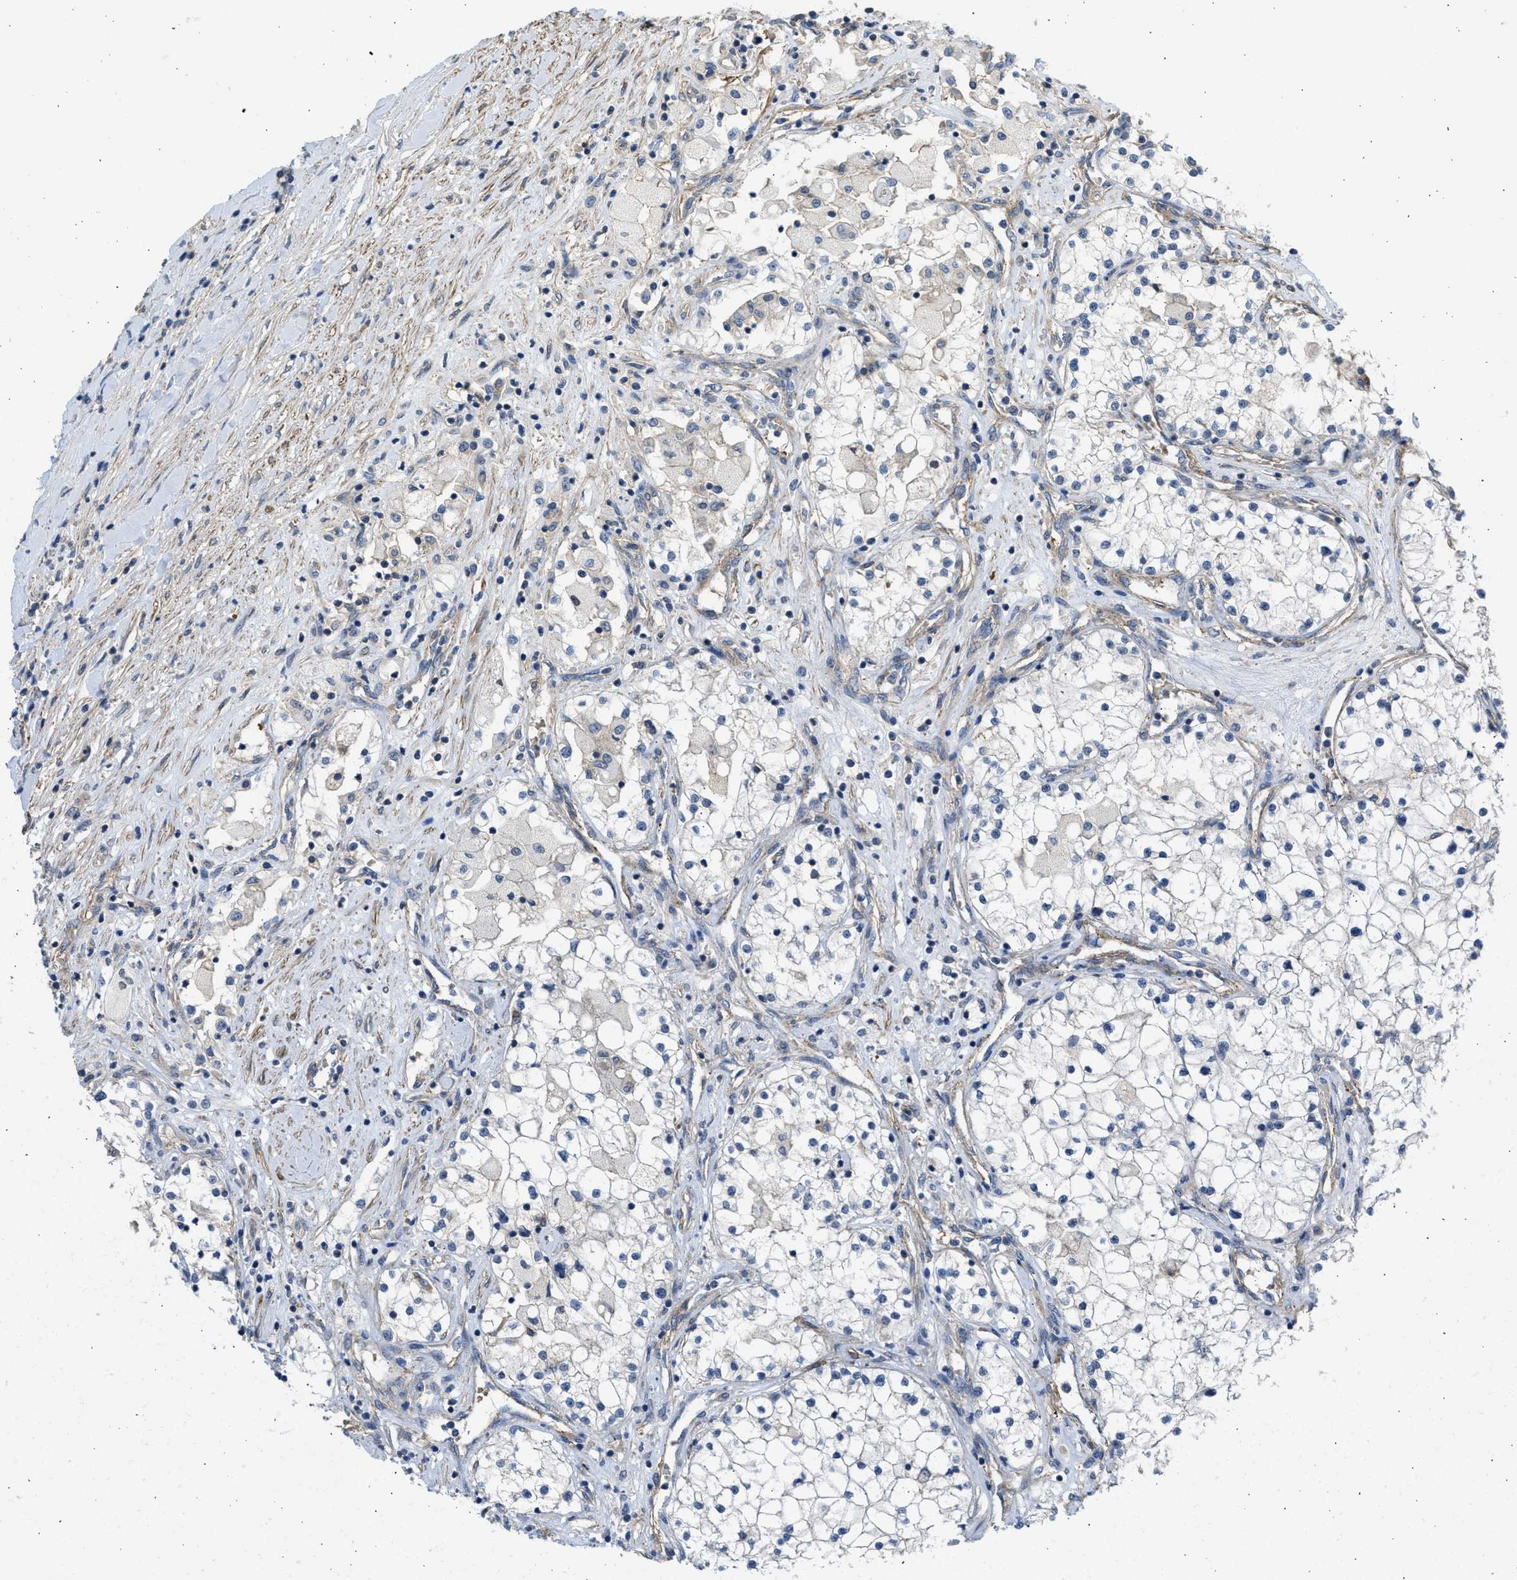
{"staining": {"intensity": "negative", "quantity": "none", "location": "none"}, "tissue": "renal cancer", "cell_type": "Tumor cells", "image_type": "cancer", "snomed": [{"axis": "morphology", "description": "Adenocarcinoma, NOS"}, {"axis": "topography", "description": "Kidney"}], "caption": "DAB (3,3'-diaminobenzidine) immunohistochemical staining of human renal adenocarcinoma displays no significant positivity in tumor cells.", "gene": "PCNX3", "patient": {"sex": "male", "age": 68}}